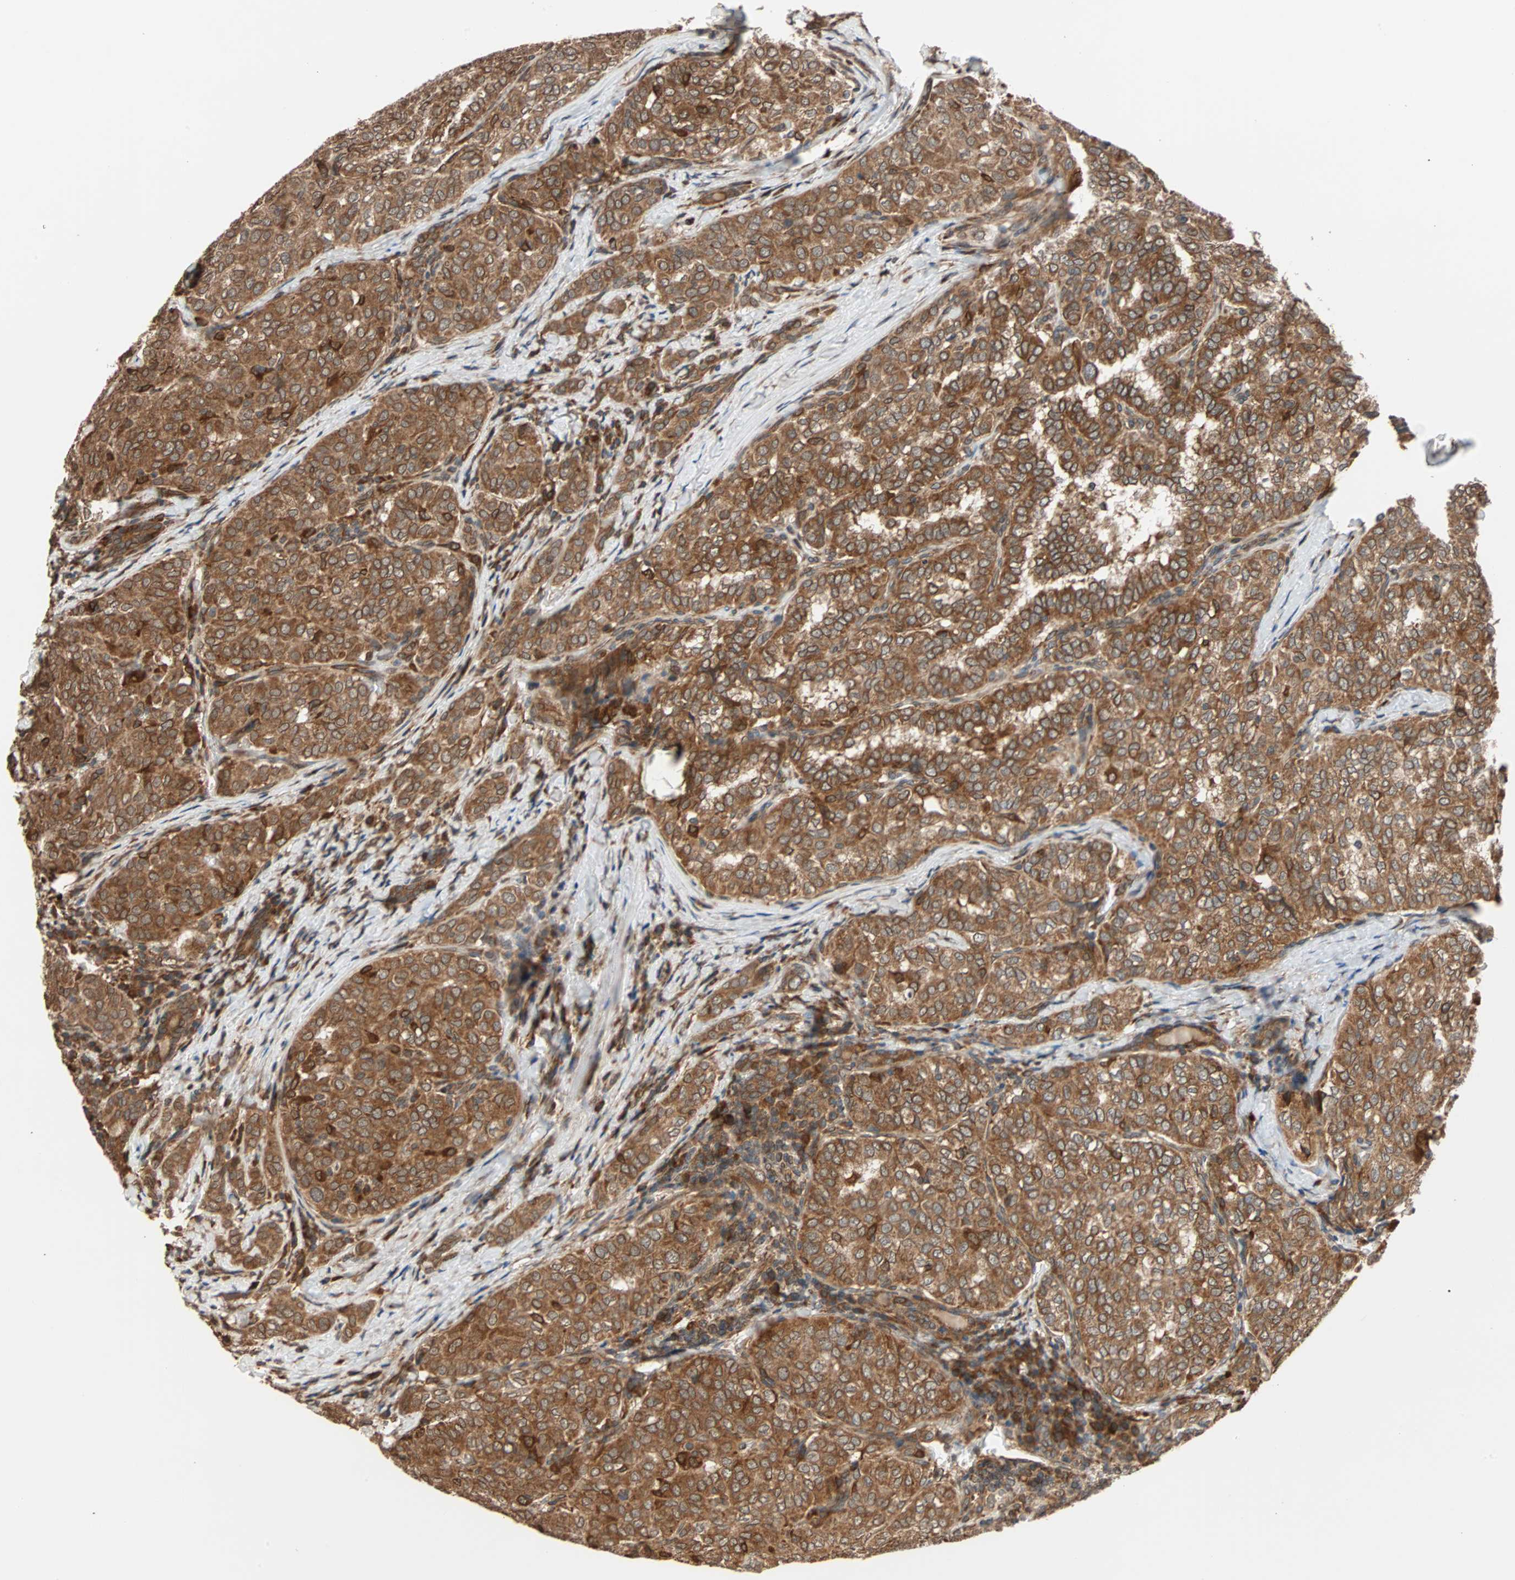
{"staining": {"intensity": "strong", "quantity": ">75%", "location": "cytoplasmic/membranous"}, "tissue": "thyroid cancer", "cell_type": "Tumor cells", "image_type": "cancer", "snomed": [{"axis": "morphology", "description": "Normal tissue, NOS"}, {"axis": "morphology", "description": "Papillary adenocarcinoma, NOS"}, {"axis": "topography", "description": "Thyroid gland"}], "caption": "This micrograph demonstrates IHC staining of human thyroid cancer (papillary adenocarcinoma), with high strong cytoplasmic/membranous positivity in approximately >75% of tumor cells.", "gene": "AUP1", "patient": {"sex": "female", "age": 30}}